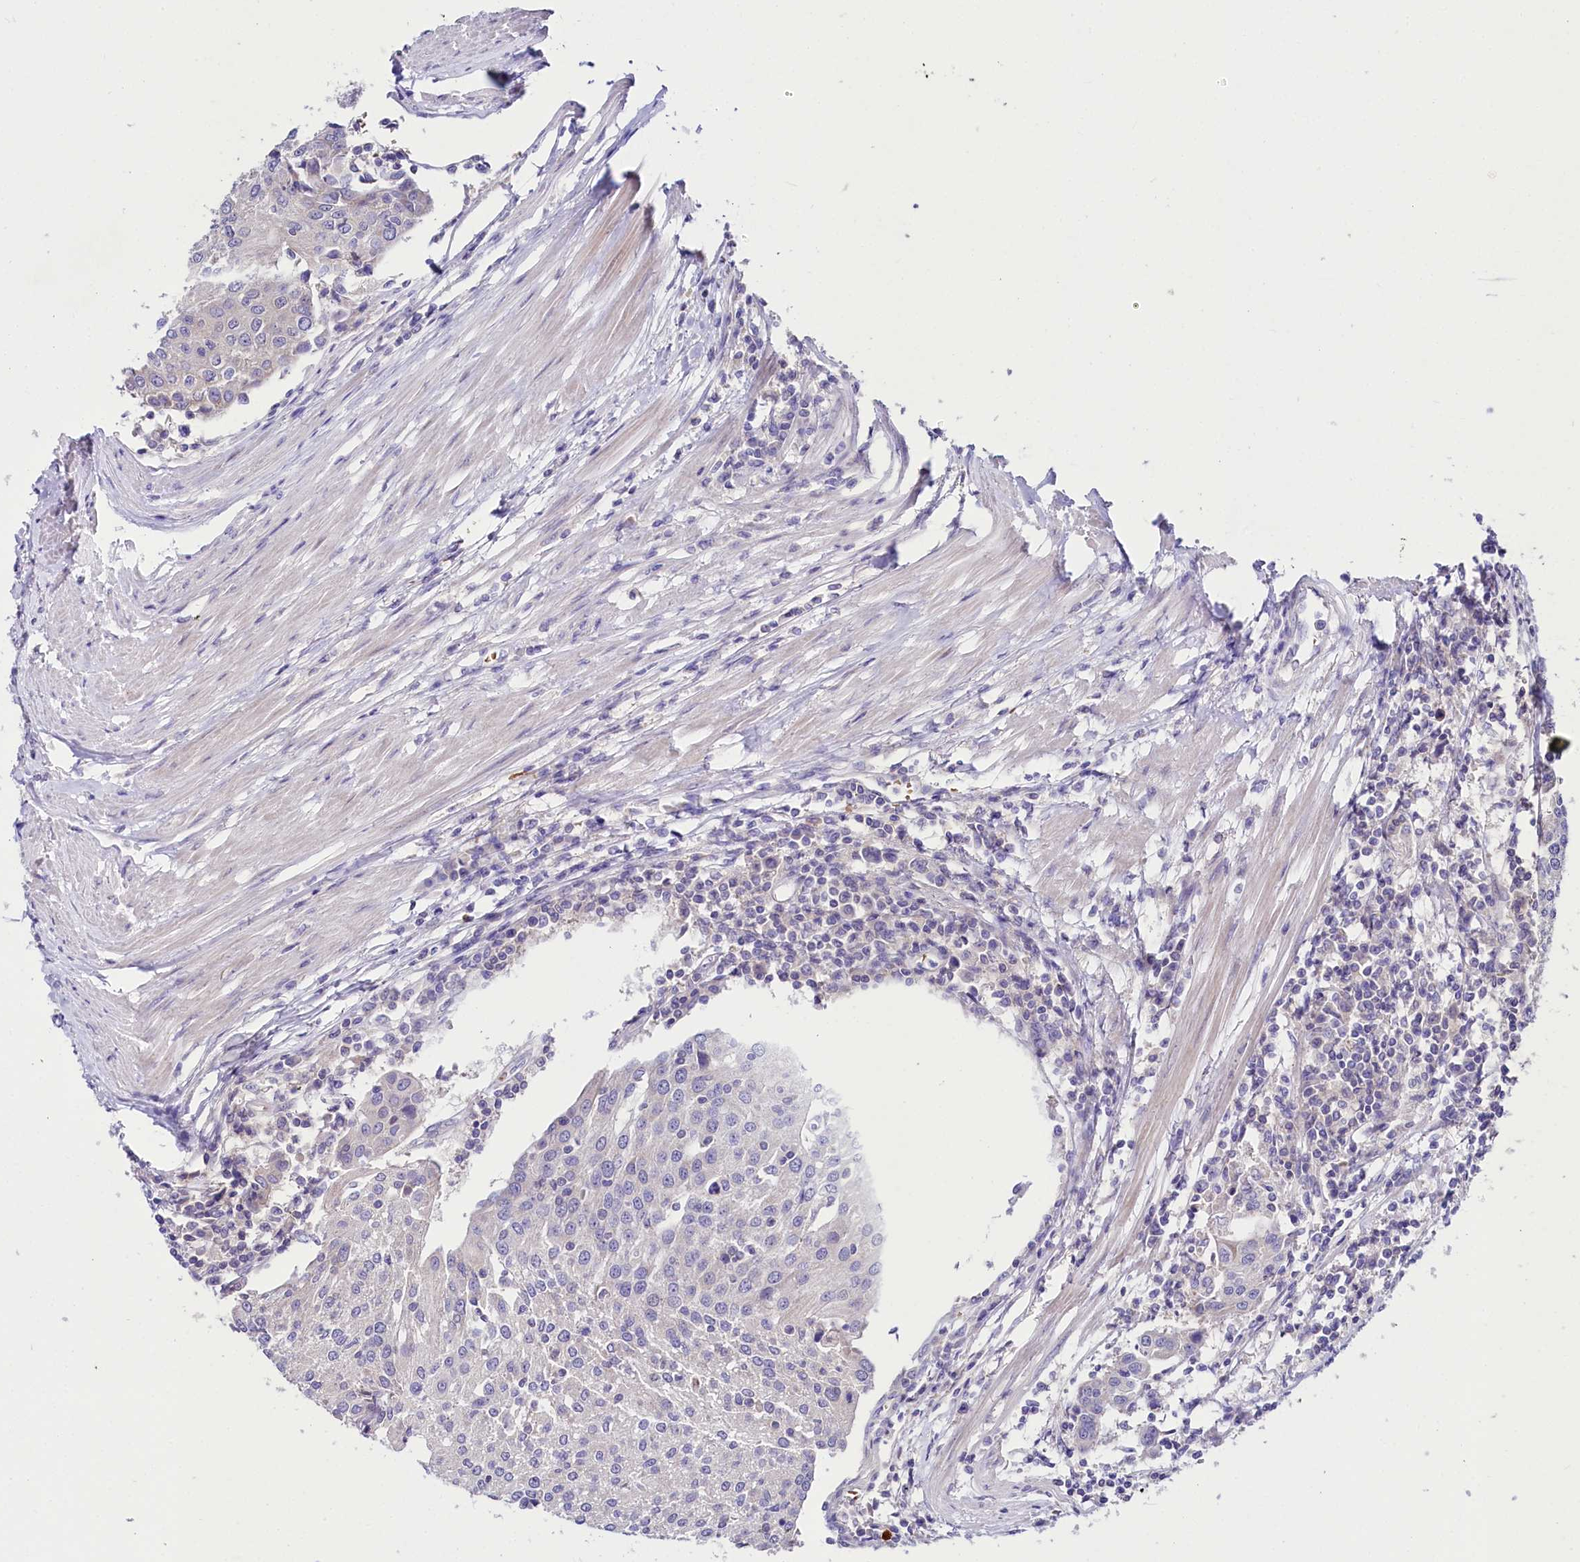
{"staining": {"intensity": "negative", "quantity": "none", "location": "none"}, "tissue": "urothelial cancer", "cell_type": "Tumor cells", "image_type": "cancer", "snomed": [{"axis": "morphology", "description": "Urothelial carcinoma, High grade"}, {"axis": "topography", "description": "Urinary bladder"}], "caption": "A high-resolution histopathology image shows IHC staining of high-grade urothelial carcinoma, which exhibits no significant staining in tumor cells.", "gene": "ABHD5", "patient": {"sex": "female", "age": 85}}